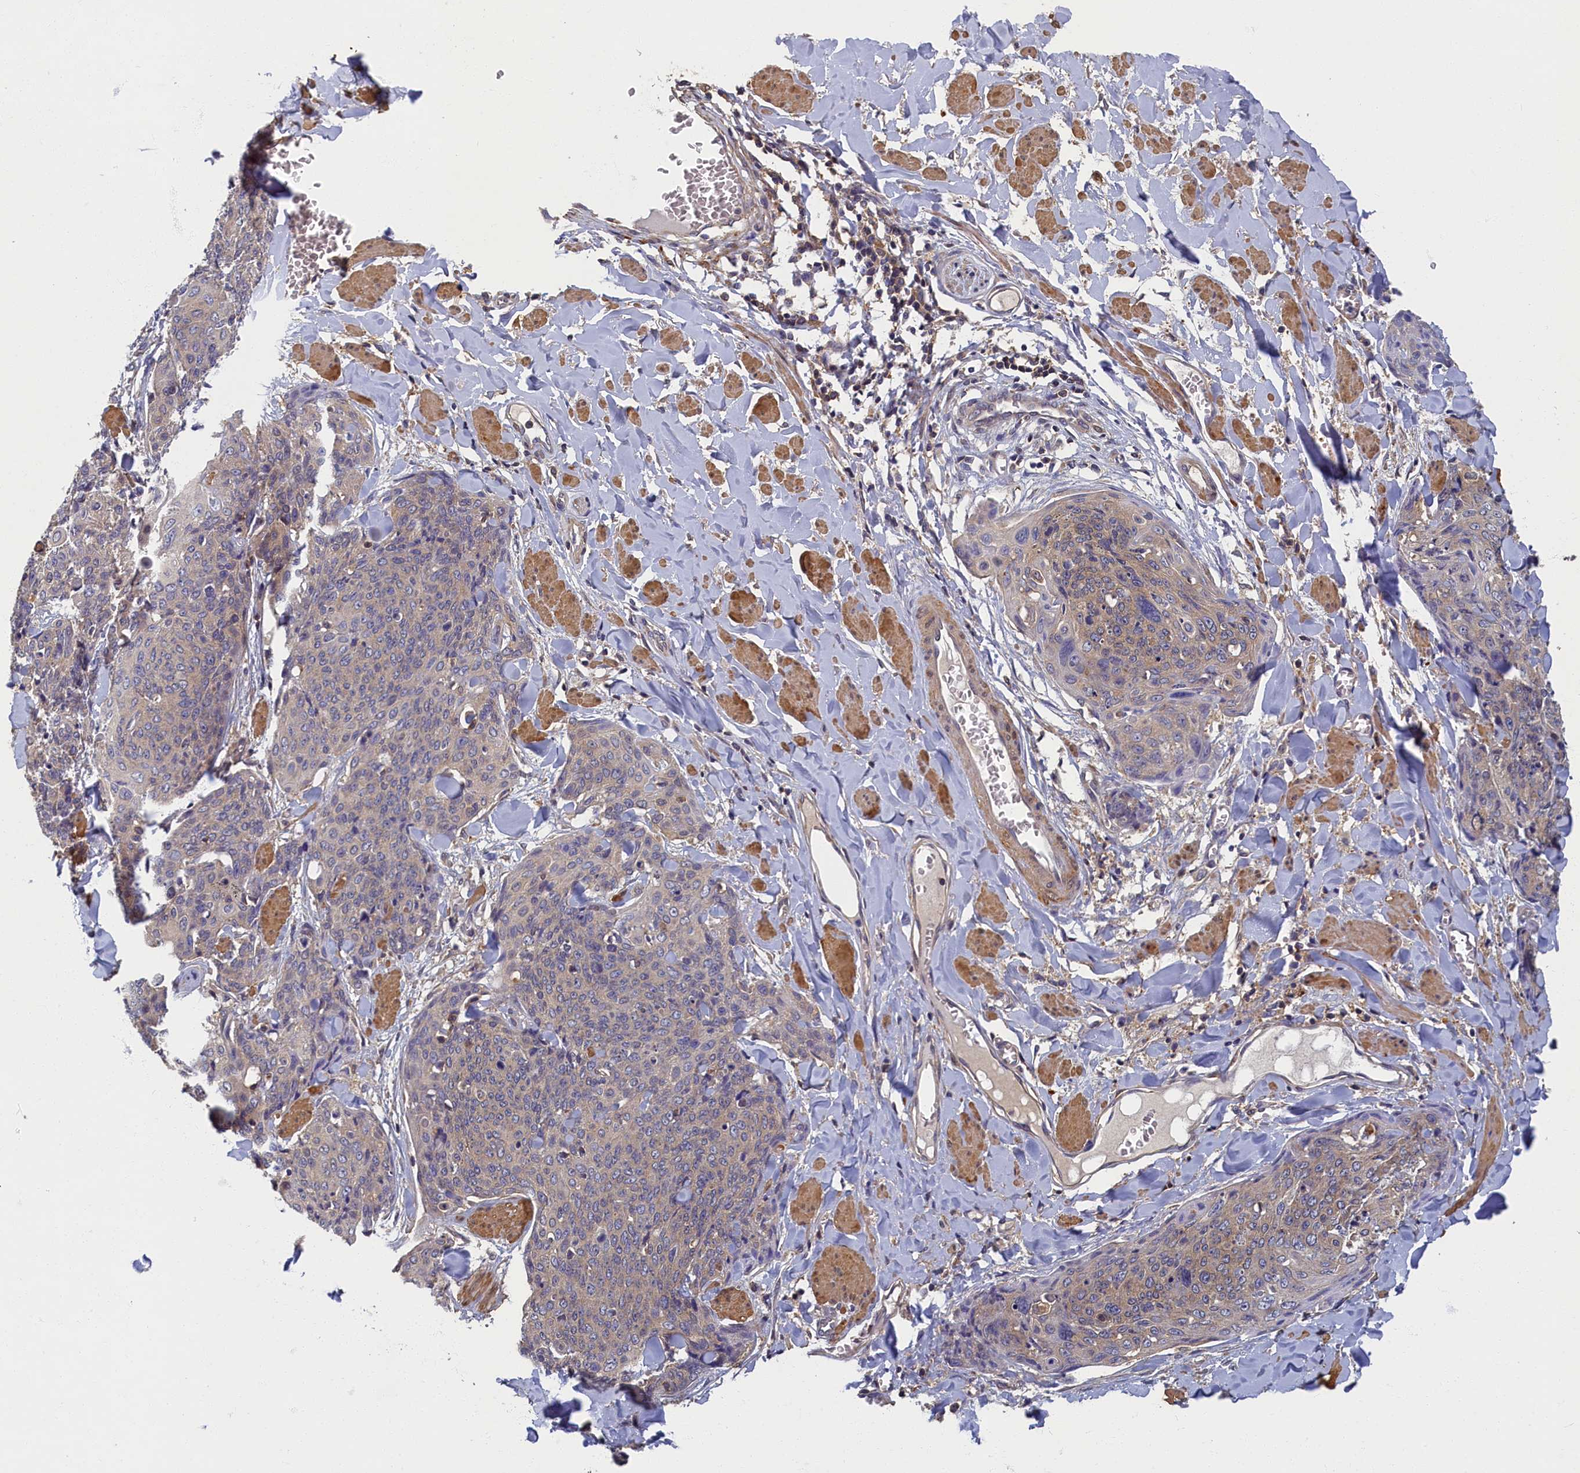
{"staining": {"intensity": "weak", "quantity": "<25%", "location": "cytoplasmic/membranous"}, "tissue": "skin cancer", "cell_type": "Tumor cells", "image_type": "cancer", "snomed": [{"axis": "morphology", "description": "Squamous cell carcinoma, NOS"}, {"axis": "topography", "description": "Skin"}, {"axis": "topography", "description": "Vulva"}], "caption": "High magnification brightfield microscopy of skin cancer stained with DAB (3,3'-diaminobenzidine) (brown) and counterstained with hematoxylin (blue): tumor cells show no significant positivity.", "gene": "TBCB", "patient": {"sex": "female", "age": 85}}